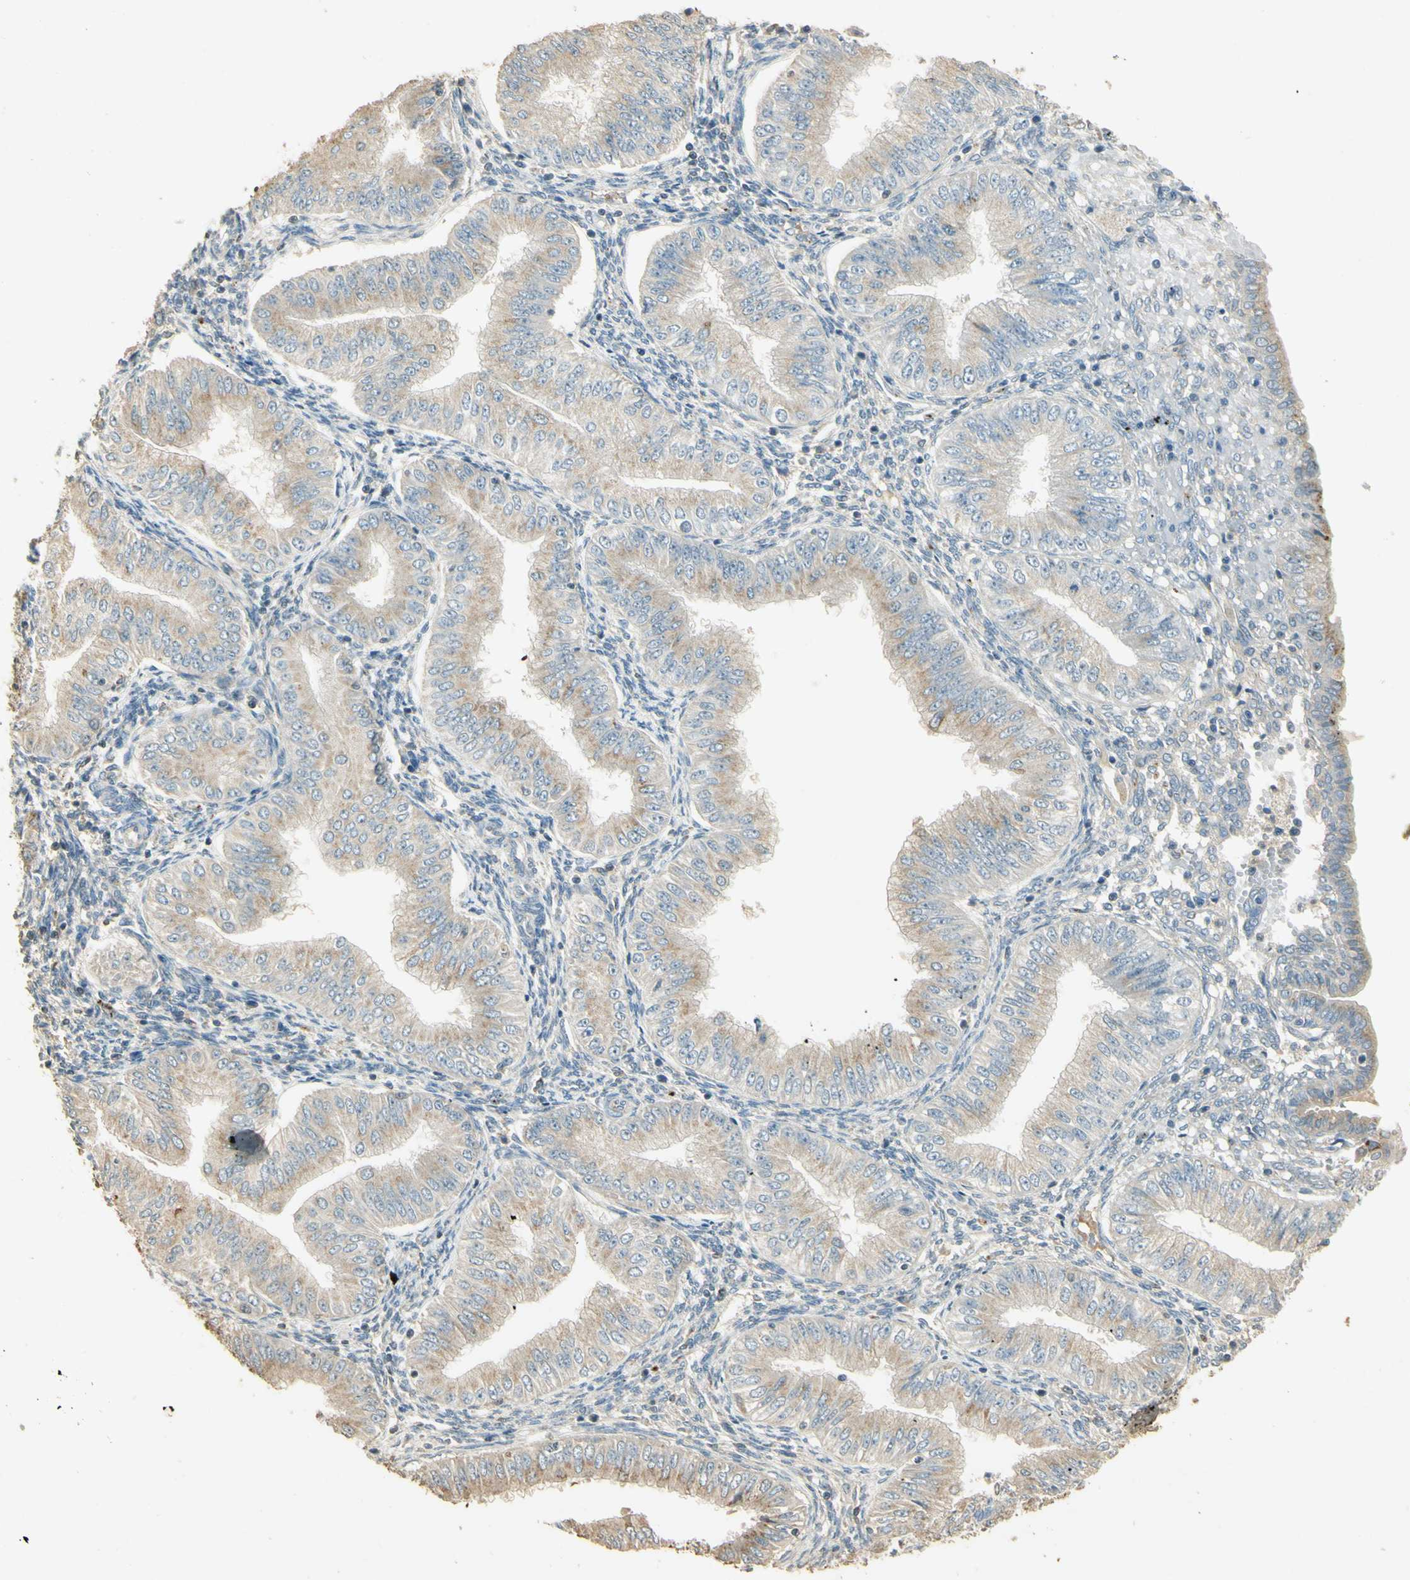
{"staining": {"intensity": "weak", "quantity": ">75%", "location": "cytoplasmic/membranous"}, "tissue": "endometrial cancer", "cell_type": "Tumor cells", "image_type": "cancer", "snomed": [{"axis": "morphology", "description": "Normal tissue, NOS"}, {"axis": "morphology", "description": "Adenocarcinoma, NOS"}, {"axis": "topography", "description": "Endometrium"}], "caption": "This image shows immunohistochemistry (IHC) staining of human endometrial cancer (adenocarcinoma), with low weak cytoplasmic/membranous positivity in about >75% of tumor cells.", "gene": "UXS1", "patient": {"sex": "female", "age": 53}}